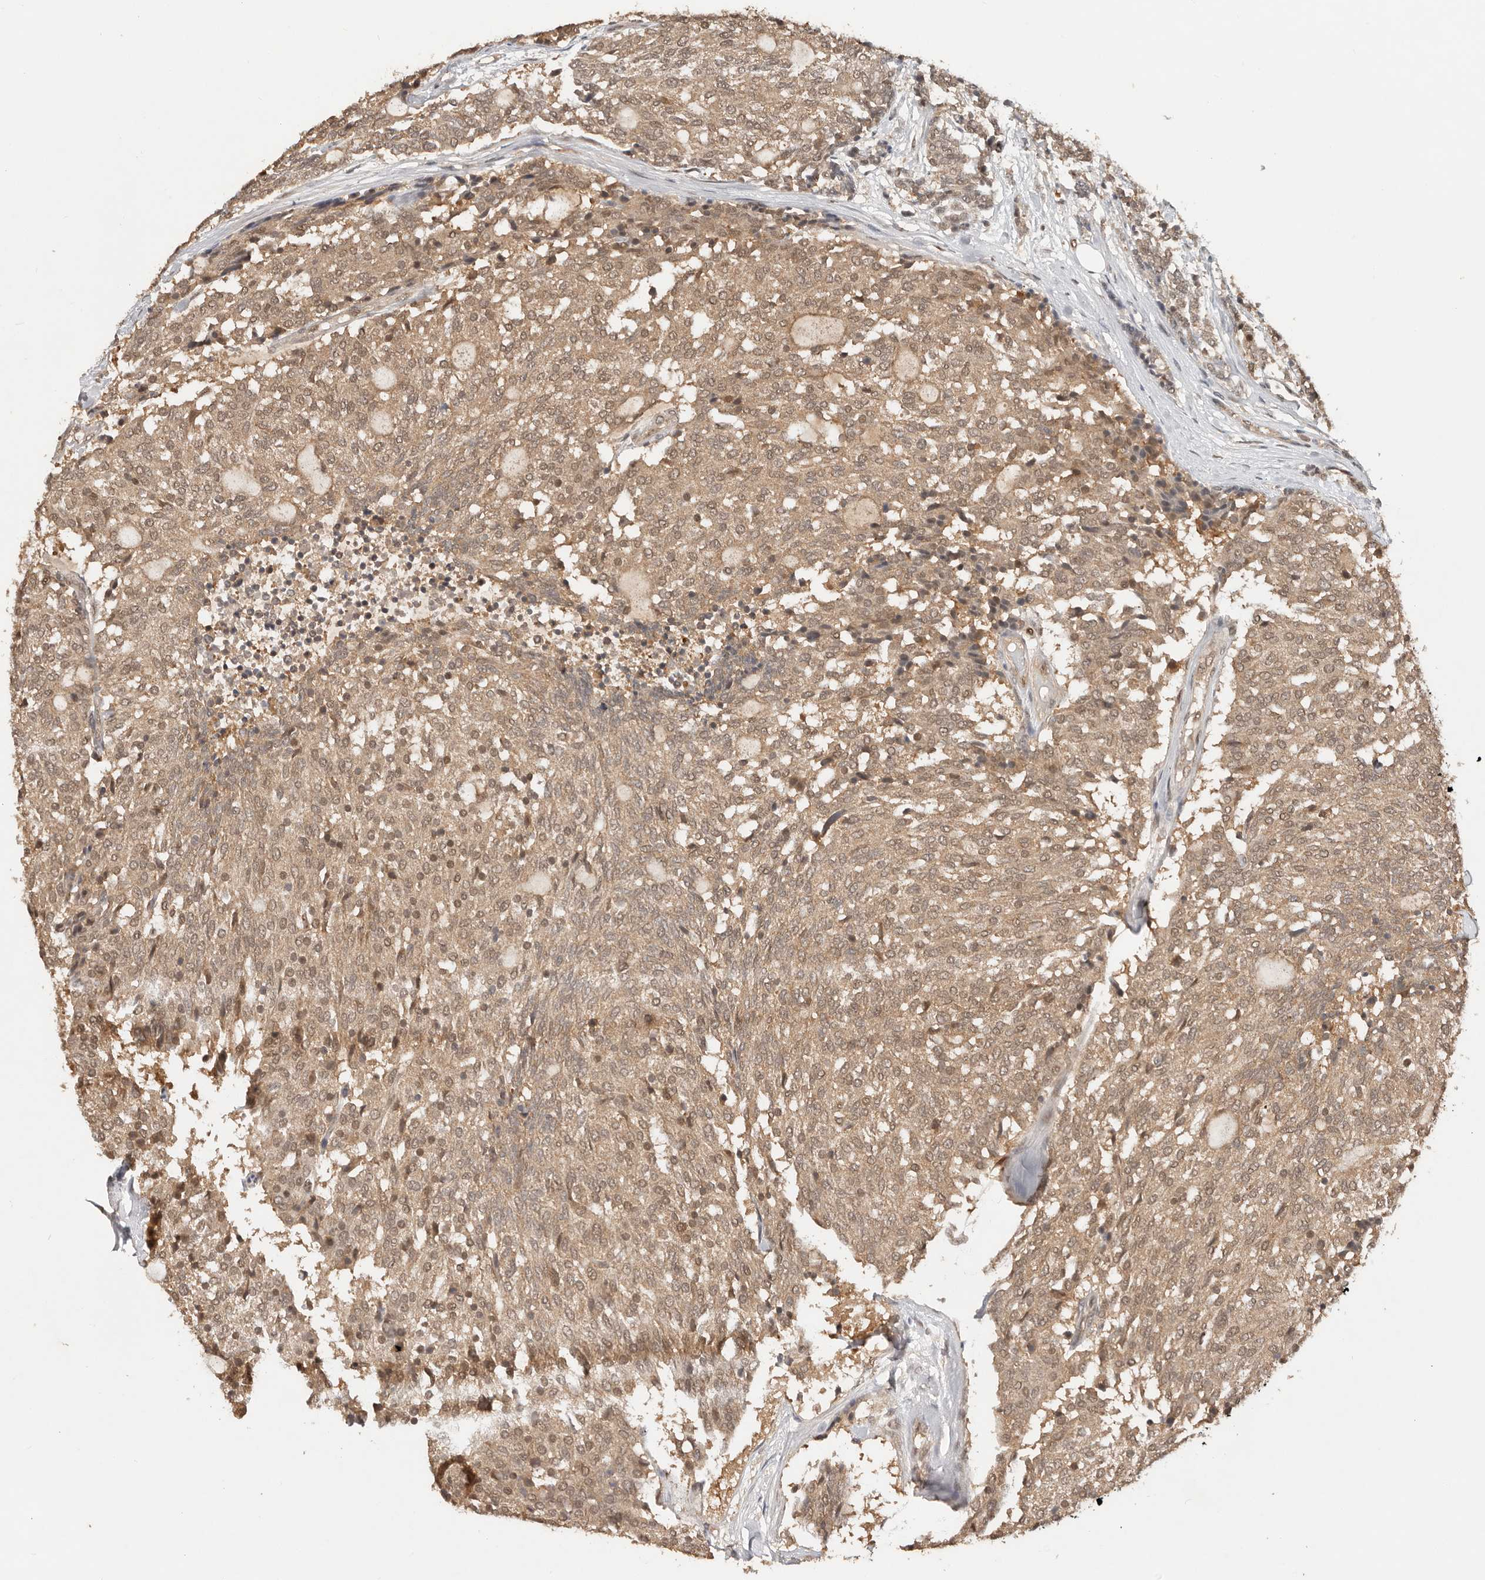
{"staining": {"intensity": "weak", "quantity": ">75%", "location": "cytoplasmic/membranous,nuclear"}, "tissue": "carcinoid", "cell_type": "Tumor cells", "image_type": "cancer", "snomed": [{"axis": "morphology", "description": "Carcinoid, malignant, NOS"}, {"axis": "topography", "description": "Pancreas"}], "caption": "Weak cytoplasmic/membranous and nuclear positivity for a protein is identified in about >75% of tumor cells of carcinoid (malignant) using immunohistochemistry.", "gene": "PSMA5", "patient": {"sex": "female", "age": 54}}